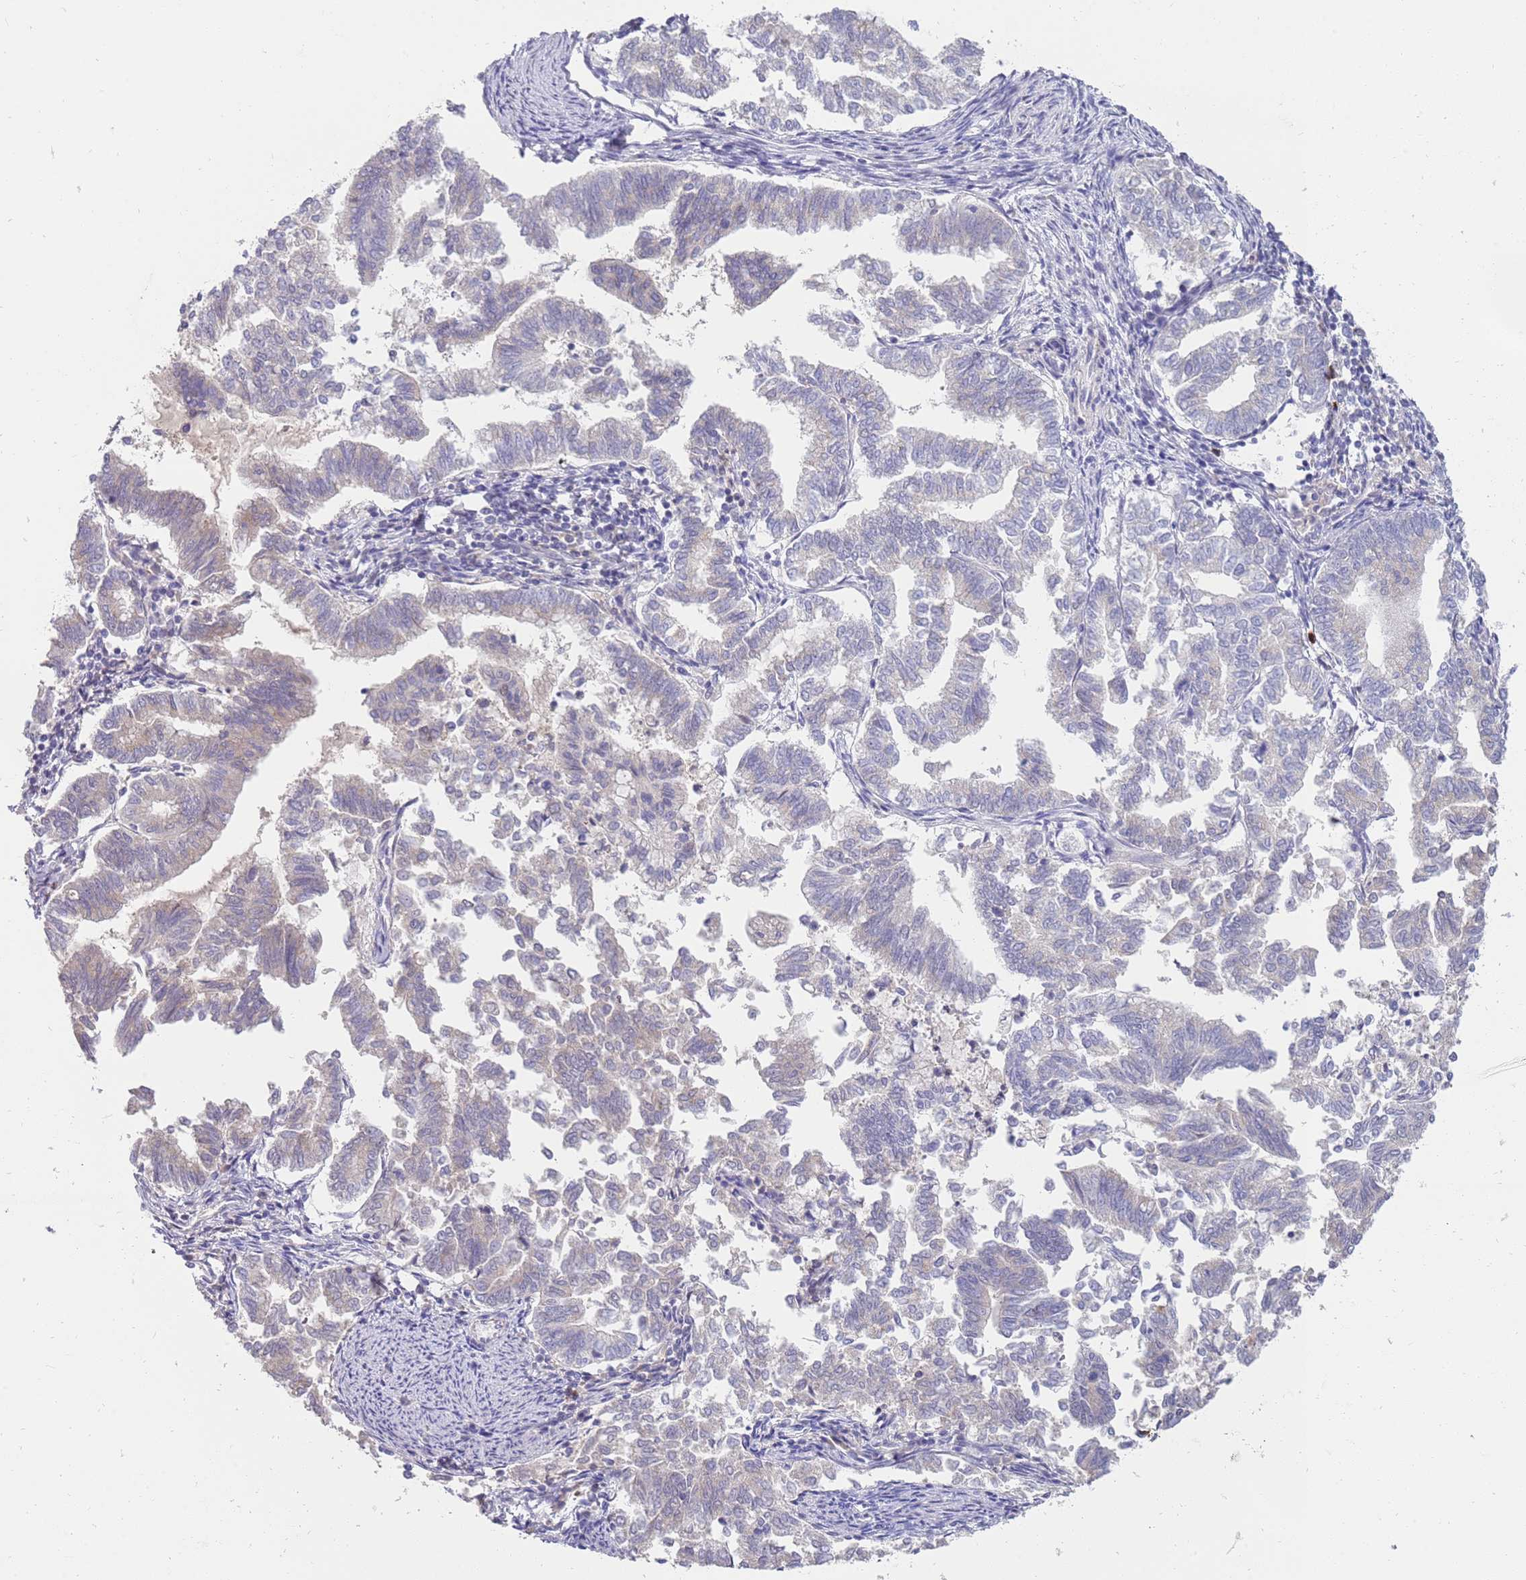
{"staining": {"intensity": "negative", "quantity": "none", "location": "none"}, "tissue": "endometrial cancer", "cell_type": "Tumor cells", "image_type": "cancer", "snomed": [{"axis": "morphology", "description": "Adenocarcinoma, NOS"}, {"axis": "topography", "description": "Endometrium"}], "caption": "This is an IHC photomicrograph of endometrial adenocarcinoma. There is no positivity in tumor cells.", "gene": "STK25", "patient": {"sex": "female", "age": 79}}